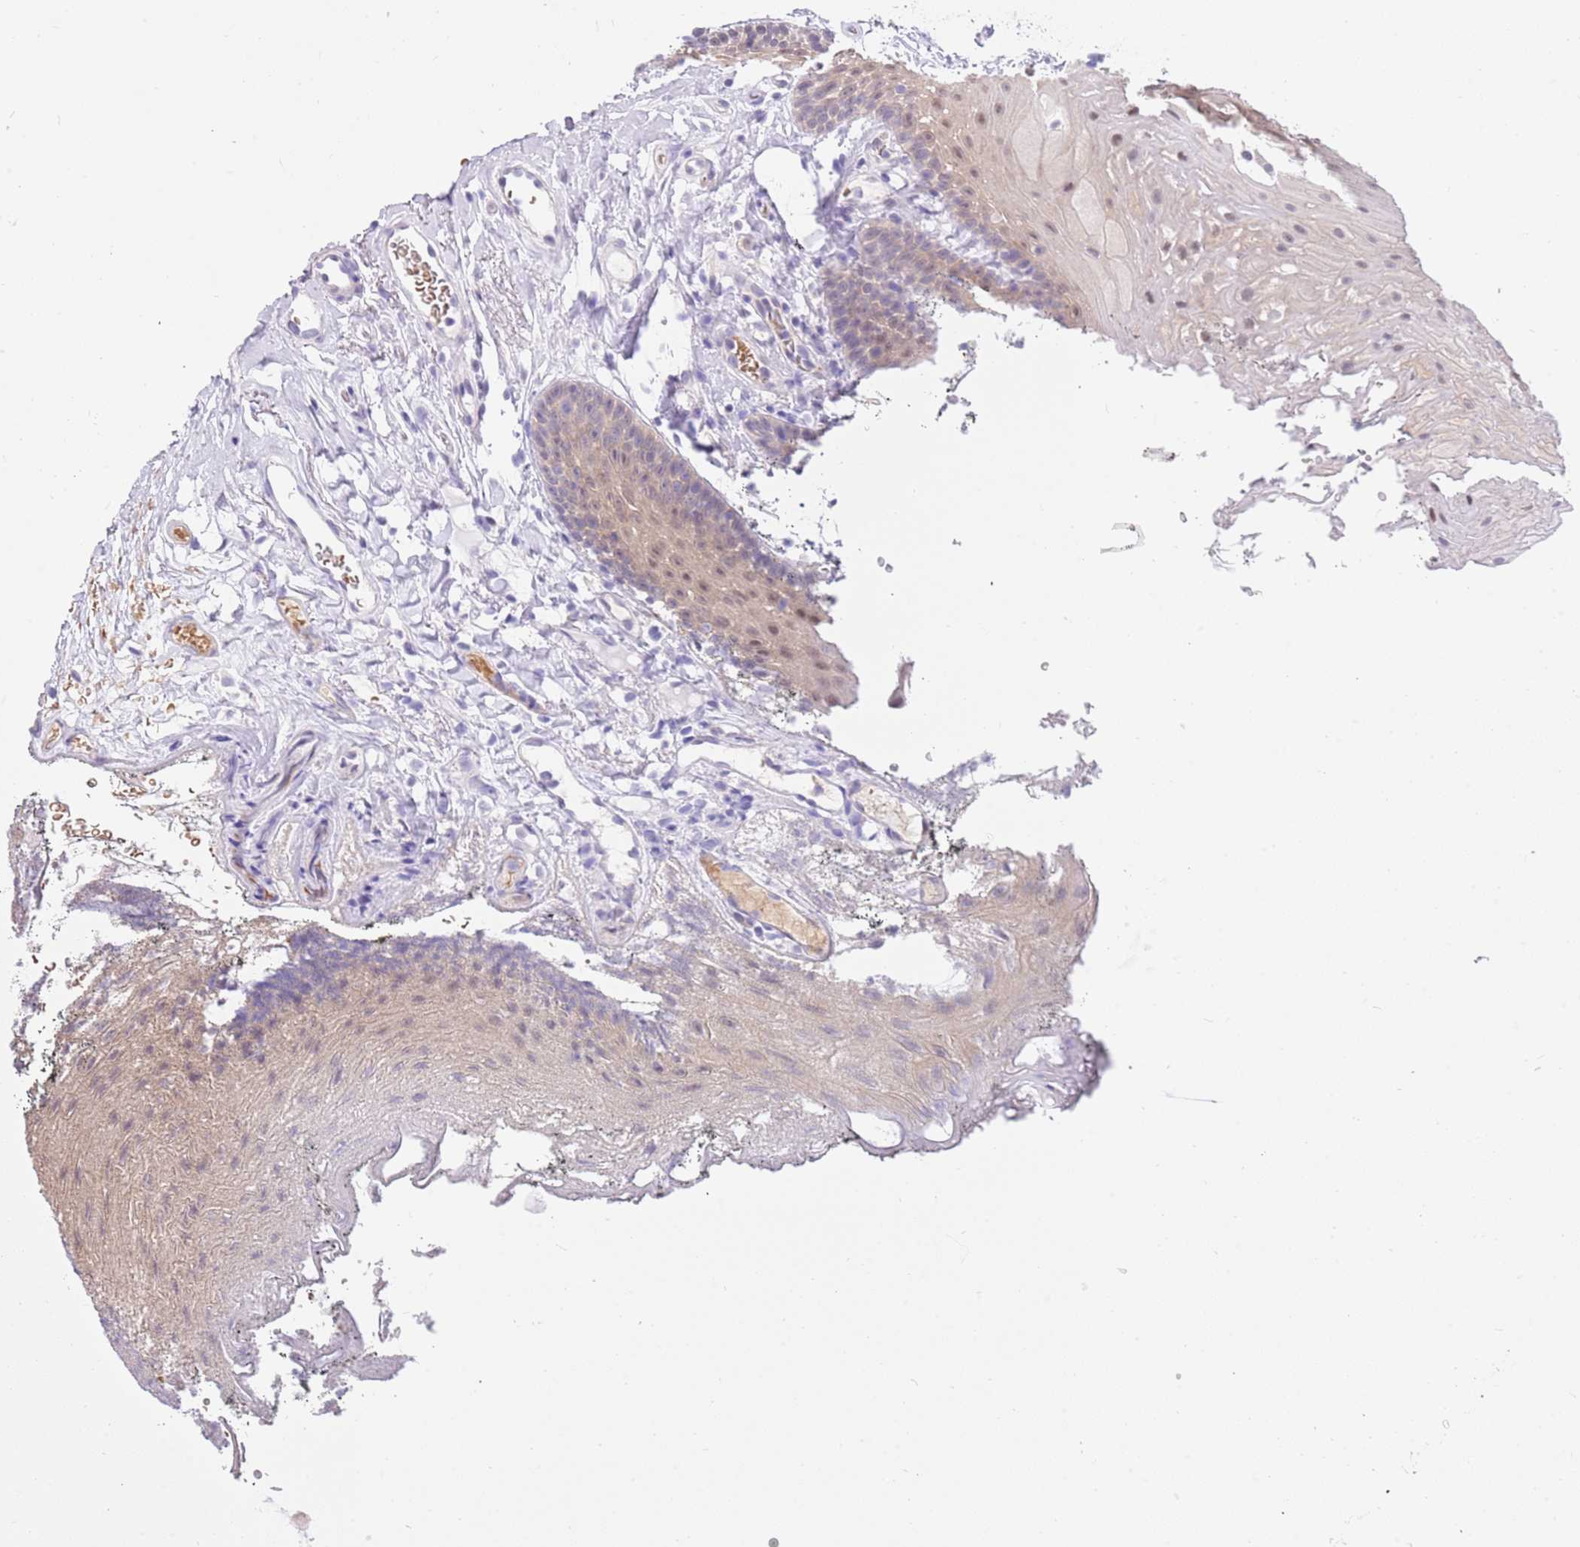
{"staining": {"intensity": "weak", "quantity": "25%-75%", "location": "cytoplasmic/membranous,nuclear"}, "tissue": "oral mucosa", "cell_type": "Squamous epithelial cells", "image_type": "normal", "snomed": [{"axis": "morphology", "description": "Normal tissue, NOS"}, {"axis": "topography", "description": "Oral tissue"}], "caption": "A high-resolution histopathology image shows IHC staining of normal oral mucosa, which exhibits weak cytoplasmic/membranous,nuclear staining in approximately 25%-75% of squamous epithelial cells.", "gene": "DDI2", "patient": {"sex": "female", "age": 80}}